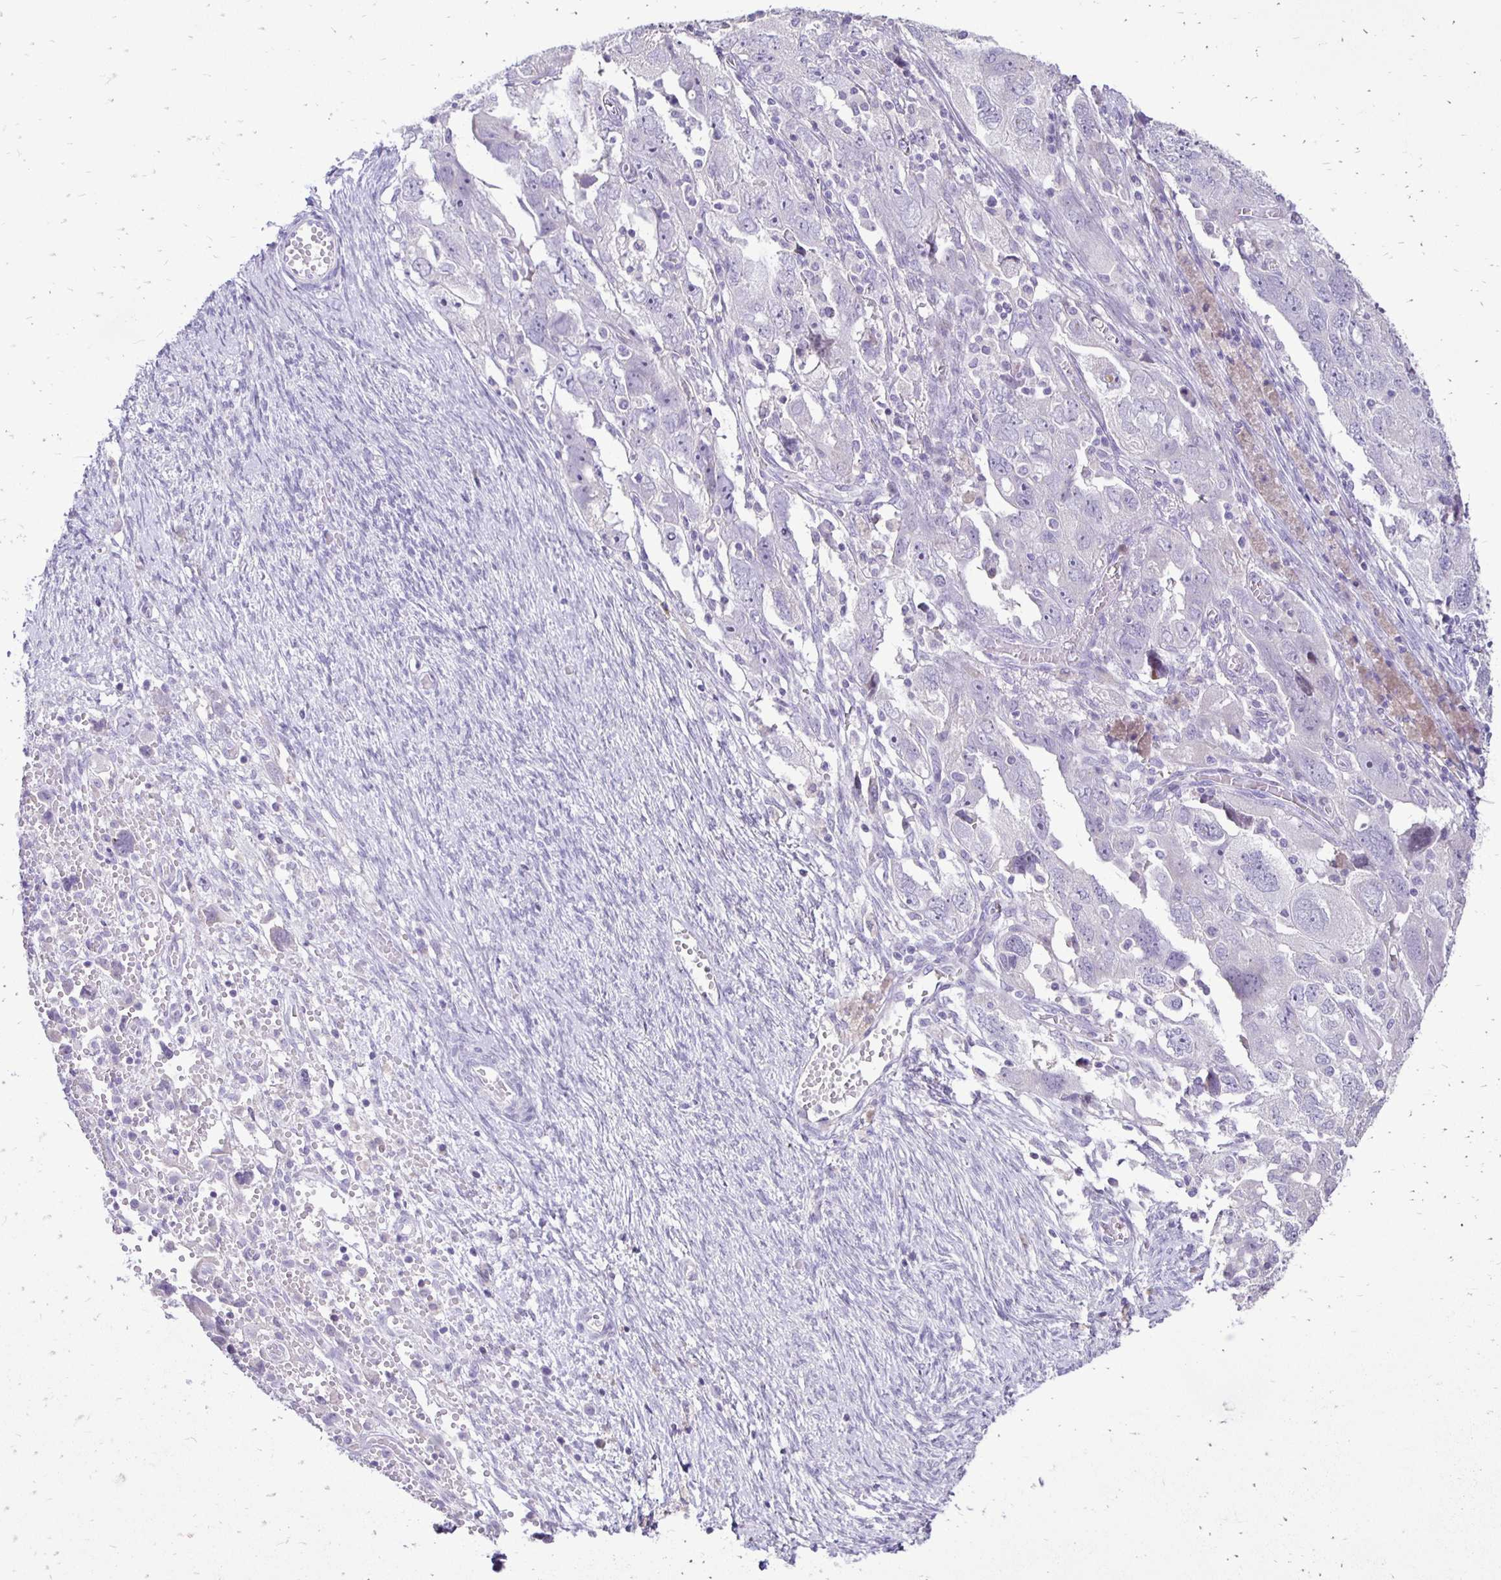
{"staining": {"intensity": "negative", "quantity": "none", "location": "none"}, "tissue": "ovarian cancer", "cell_type": "Tumor cells", "image_type": "cancer", "snomed": [{"axis": "morphology", "description": "Carcinoma, NOS"}, {"axis": "morphology", "description": "Cystadenocarcinoma, serous, NOS"}, {"axis": "topography", "description": "Ovary"}], "caption": "This is an immunohistochemistry (IHC) image of human serous cystadenocarcinoma (ovarian). There is no expression in tumor cells.", "gene": "GAS2", "patient": {"sex": "female", "age": 69}}